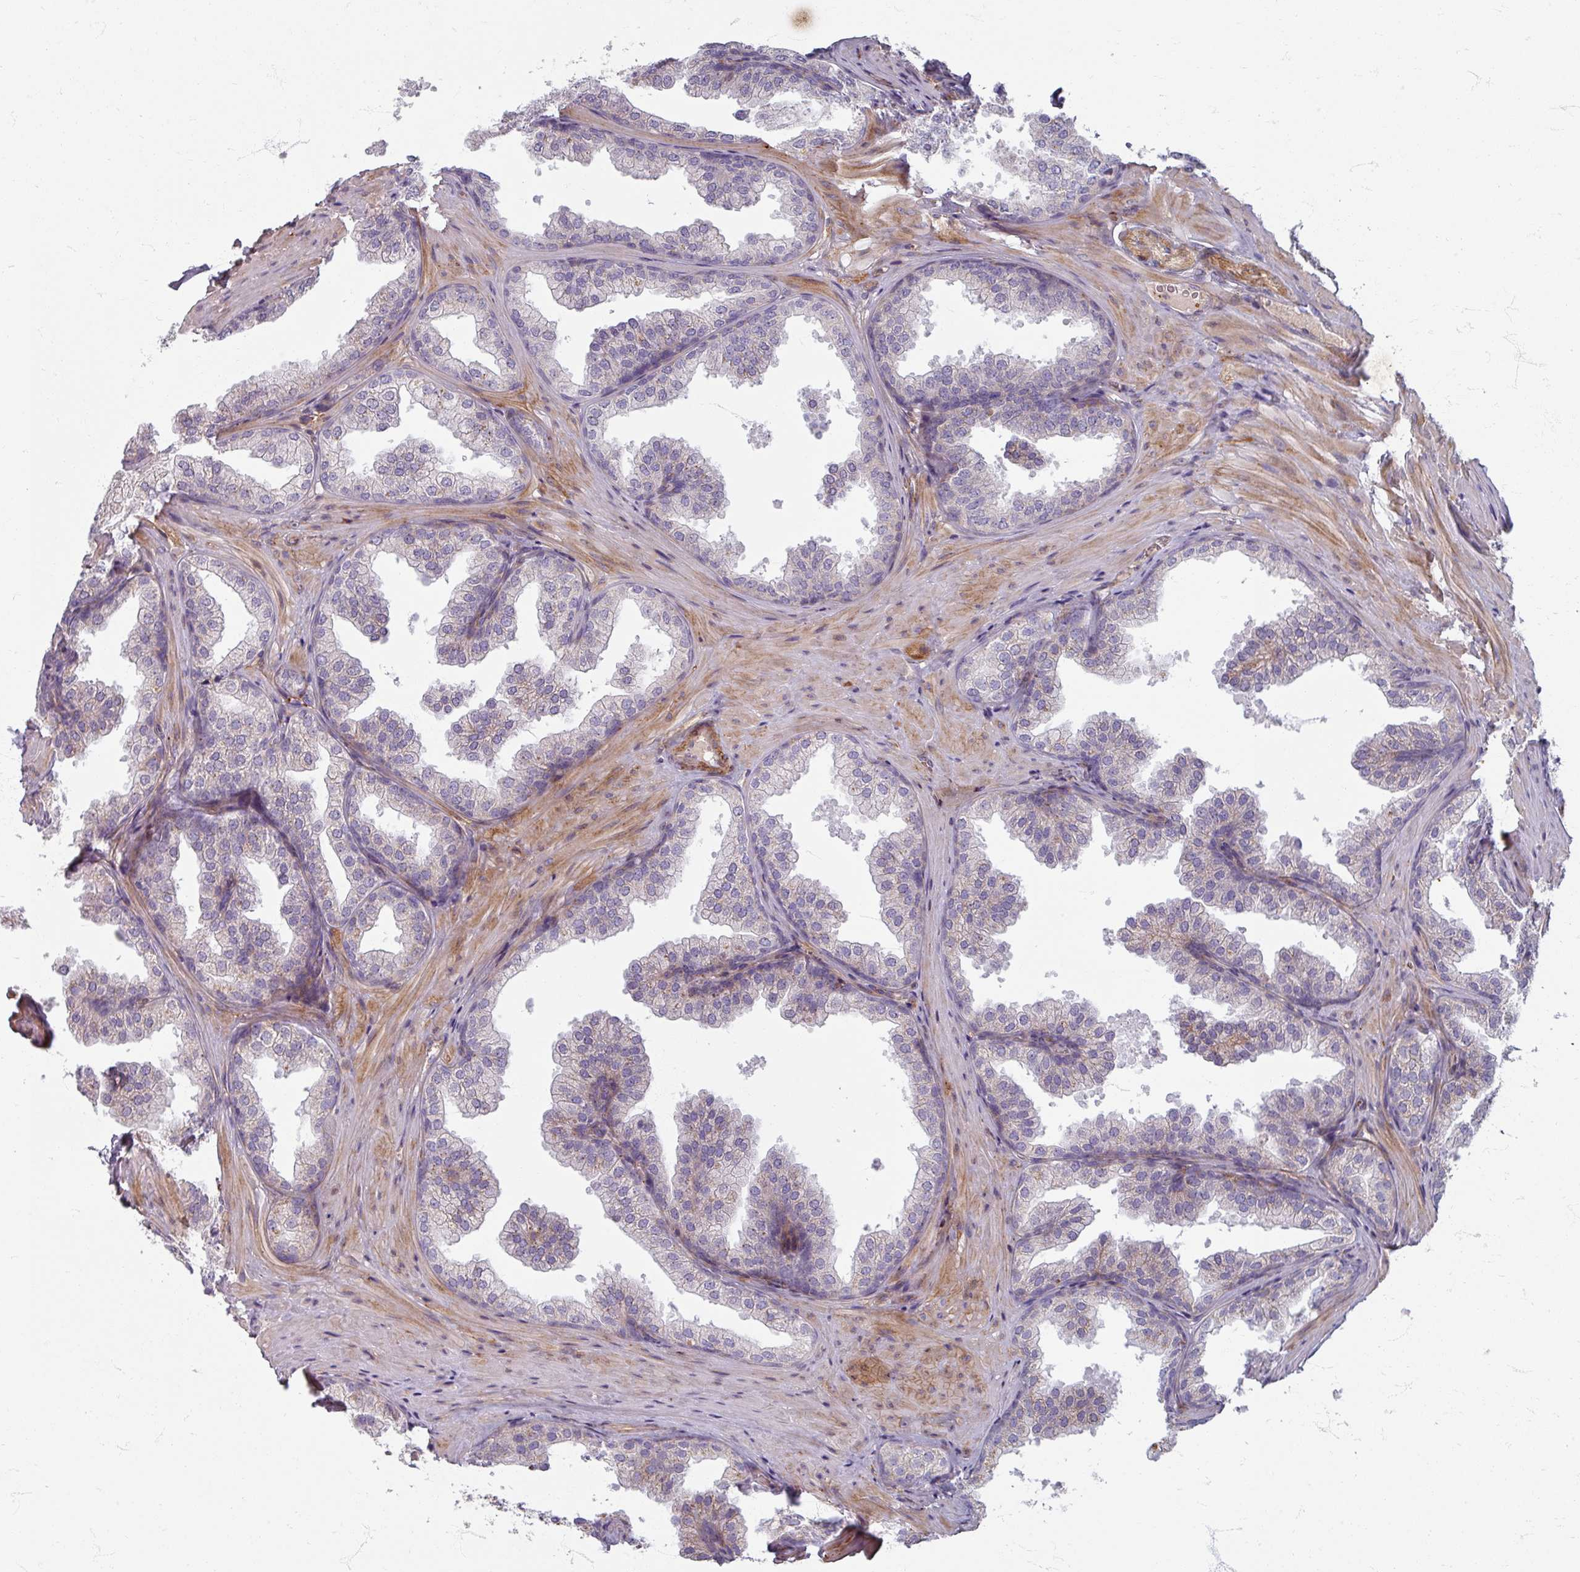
{"staining": {"intensity": "negative", "quantity": "none", "location": "none"}, "tissue": "prostate", "cell_type": "Glandular cells", "image_type": "normal", "snomed": [{"axis": "morphology", "description": "Normal tissue, NOS"}, {"axis": "topography", "description": "Prostate"}], "caption": "High magnification brightfield microscopy of benign prostate stained with DAB (brown) and counterstained with hematoxylin (blue): glandular cells show no significant positivity.", "gene": "GABARAPL1", "patient": {"sex": "male", "age": 37}}